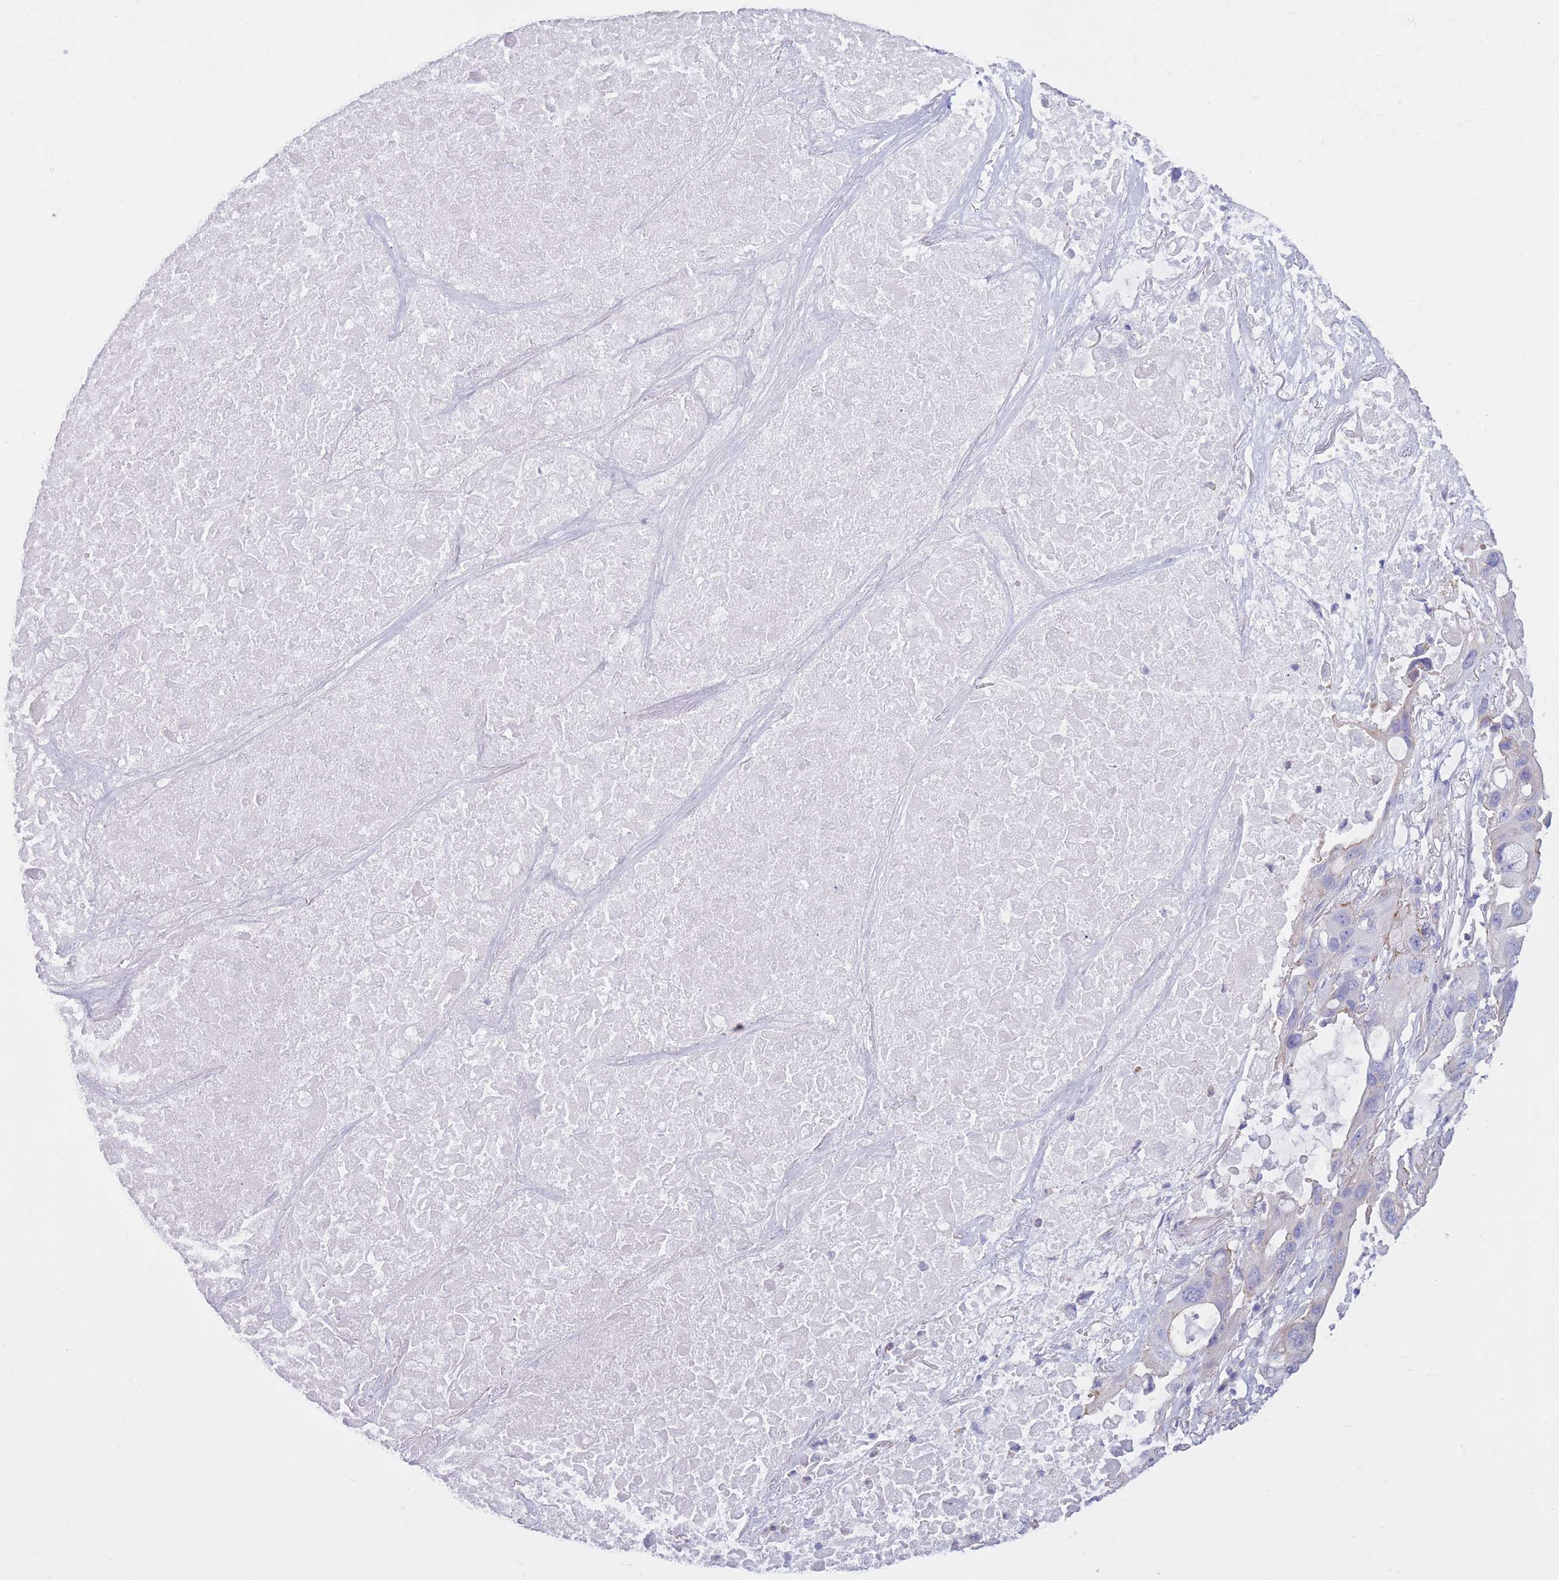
{"staining": {"intensity": "negative", "quantity": "none", "location": "none"}, "tissue": "lung cancer", "cell_type": "Tumor cells", "image_type": "cancer", "snomed": [{"axis": "morphology", "description": "Squamous cell carcinoma, NOS"}, {"axis": "topography", "description": "Lung"}], "caption": "High magnification brightfield microscopy of lung cancer stained with DAB (brown) and counterstained with hematoxylin (blue): tumor cells show no significant positivity. (DAB immunohistochemistry with hematoxylin counter stain).", "gene": "PDHA1", "patient": {"sex": "female", "age": 73}}